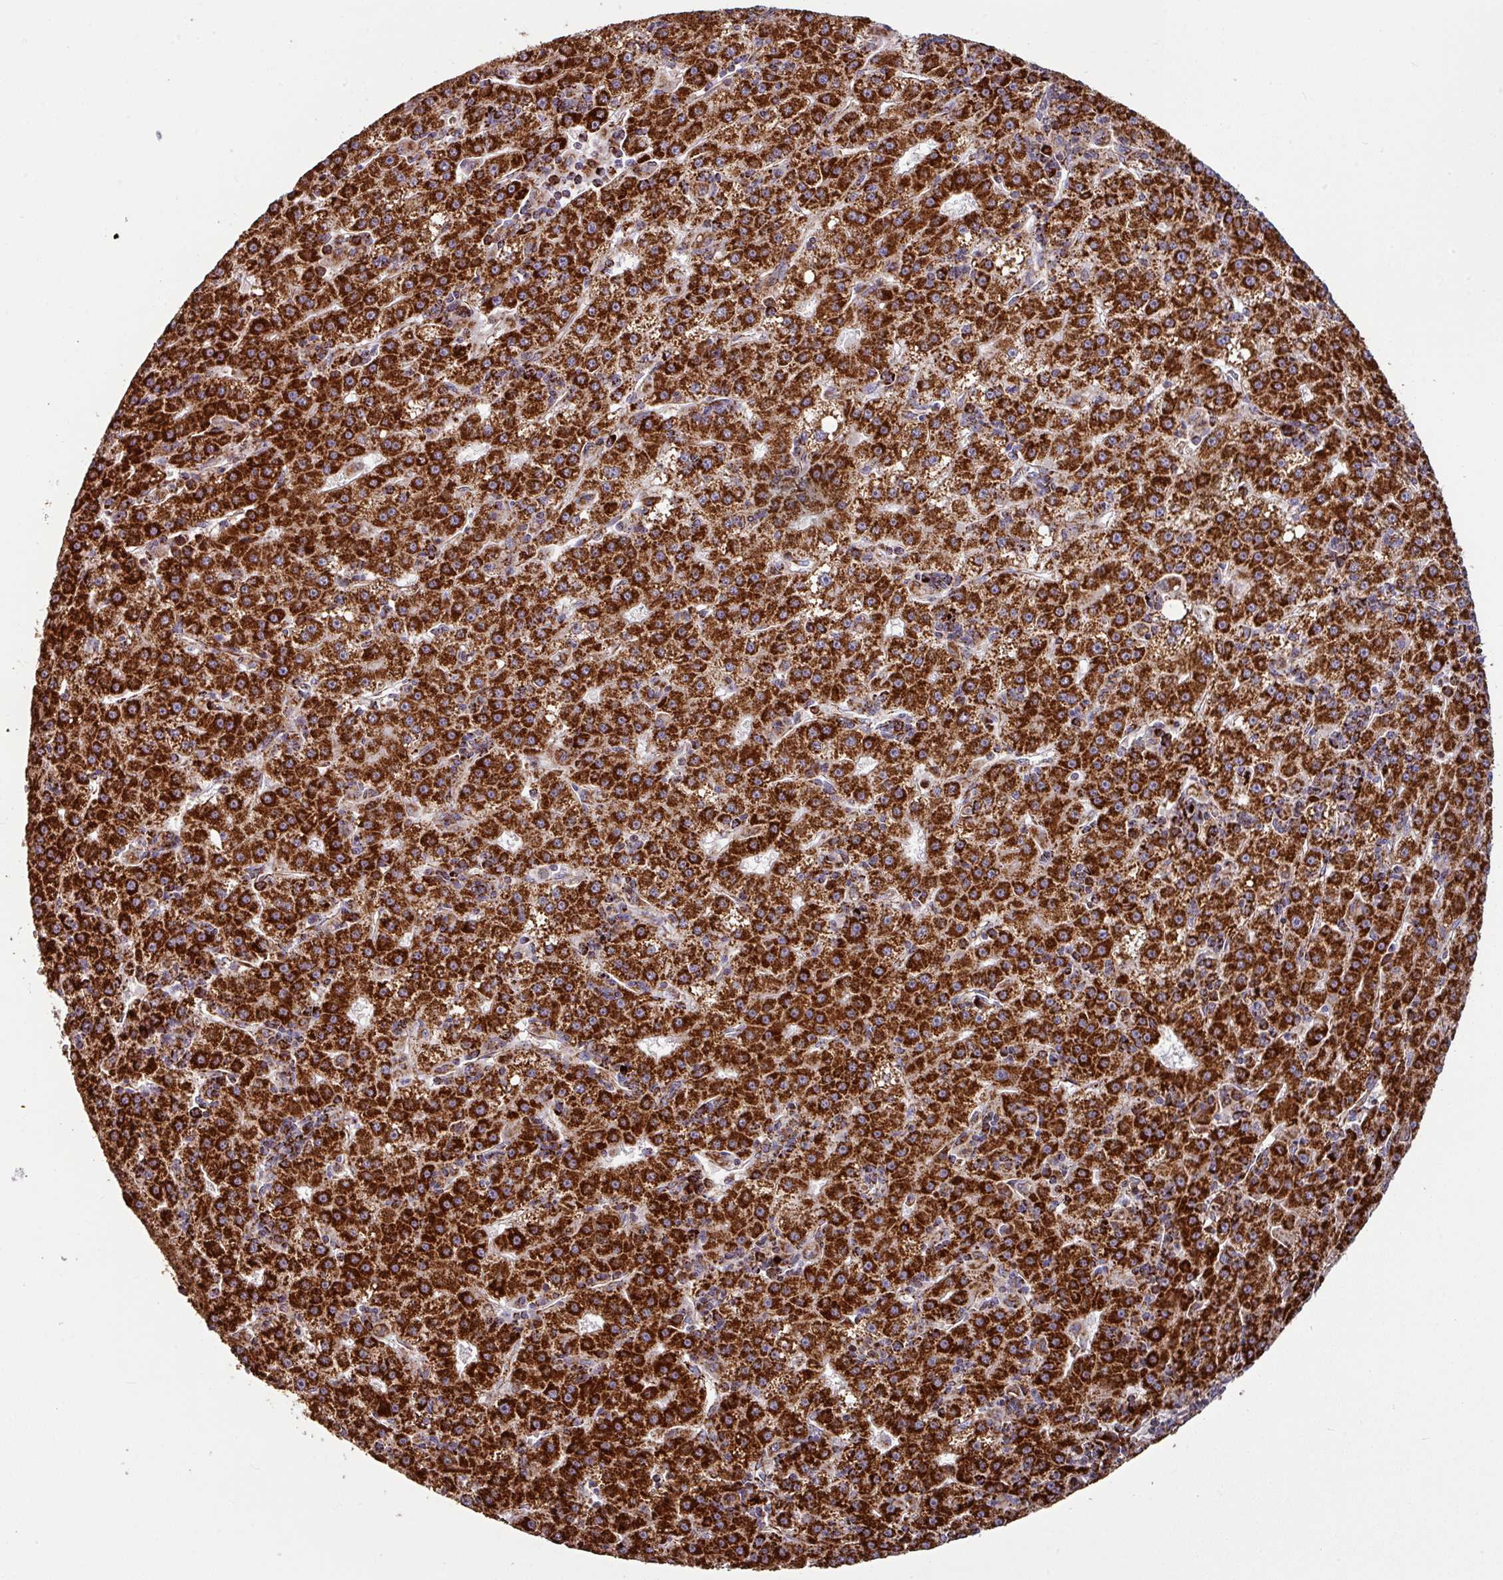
{"staining": {"intensity": "strong", "quantity": ">75%", "location": "cytoplasmic/membranous"}, "tissue": "liver cancer", "cell_type": "Tumor cells", "image_type": "cancer", "snomed": [{"axis": "morphology", "description": "Carcinoma, Hepatocellular, NOS"}, {"axis": "topography", "description": "Liver"}], "caption": "DAB (3,3'-diaminobenzidine) immunohistochemical staining of liver cancer (hepatocellular carcinoma) demonstrates strong cytoplasmic/membranous protein expression in approximately >75% of tumor cells.", "gene": "TRAP1", "patient": {"sex": "male", "age": 76}}